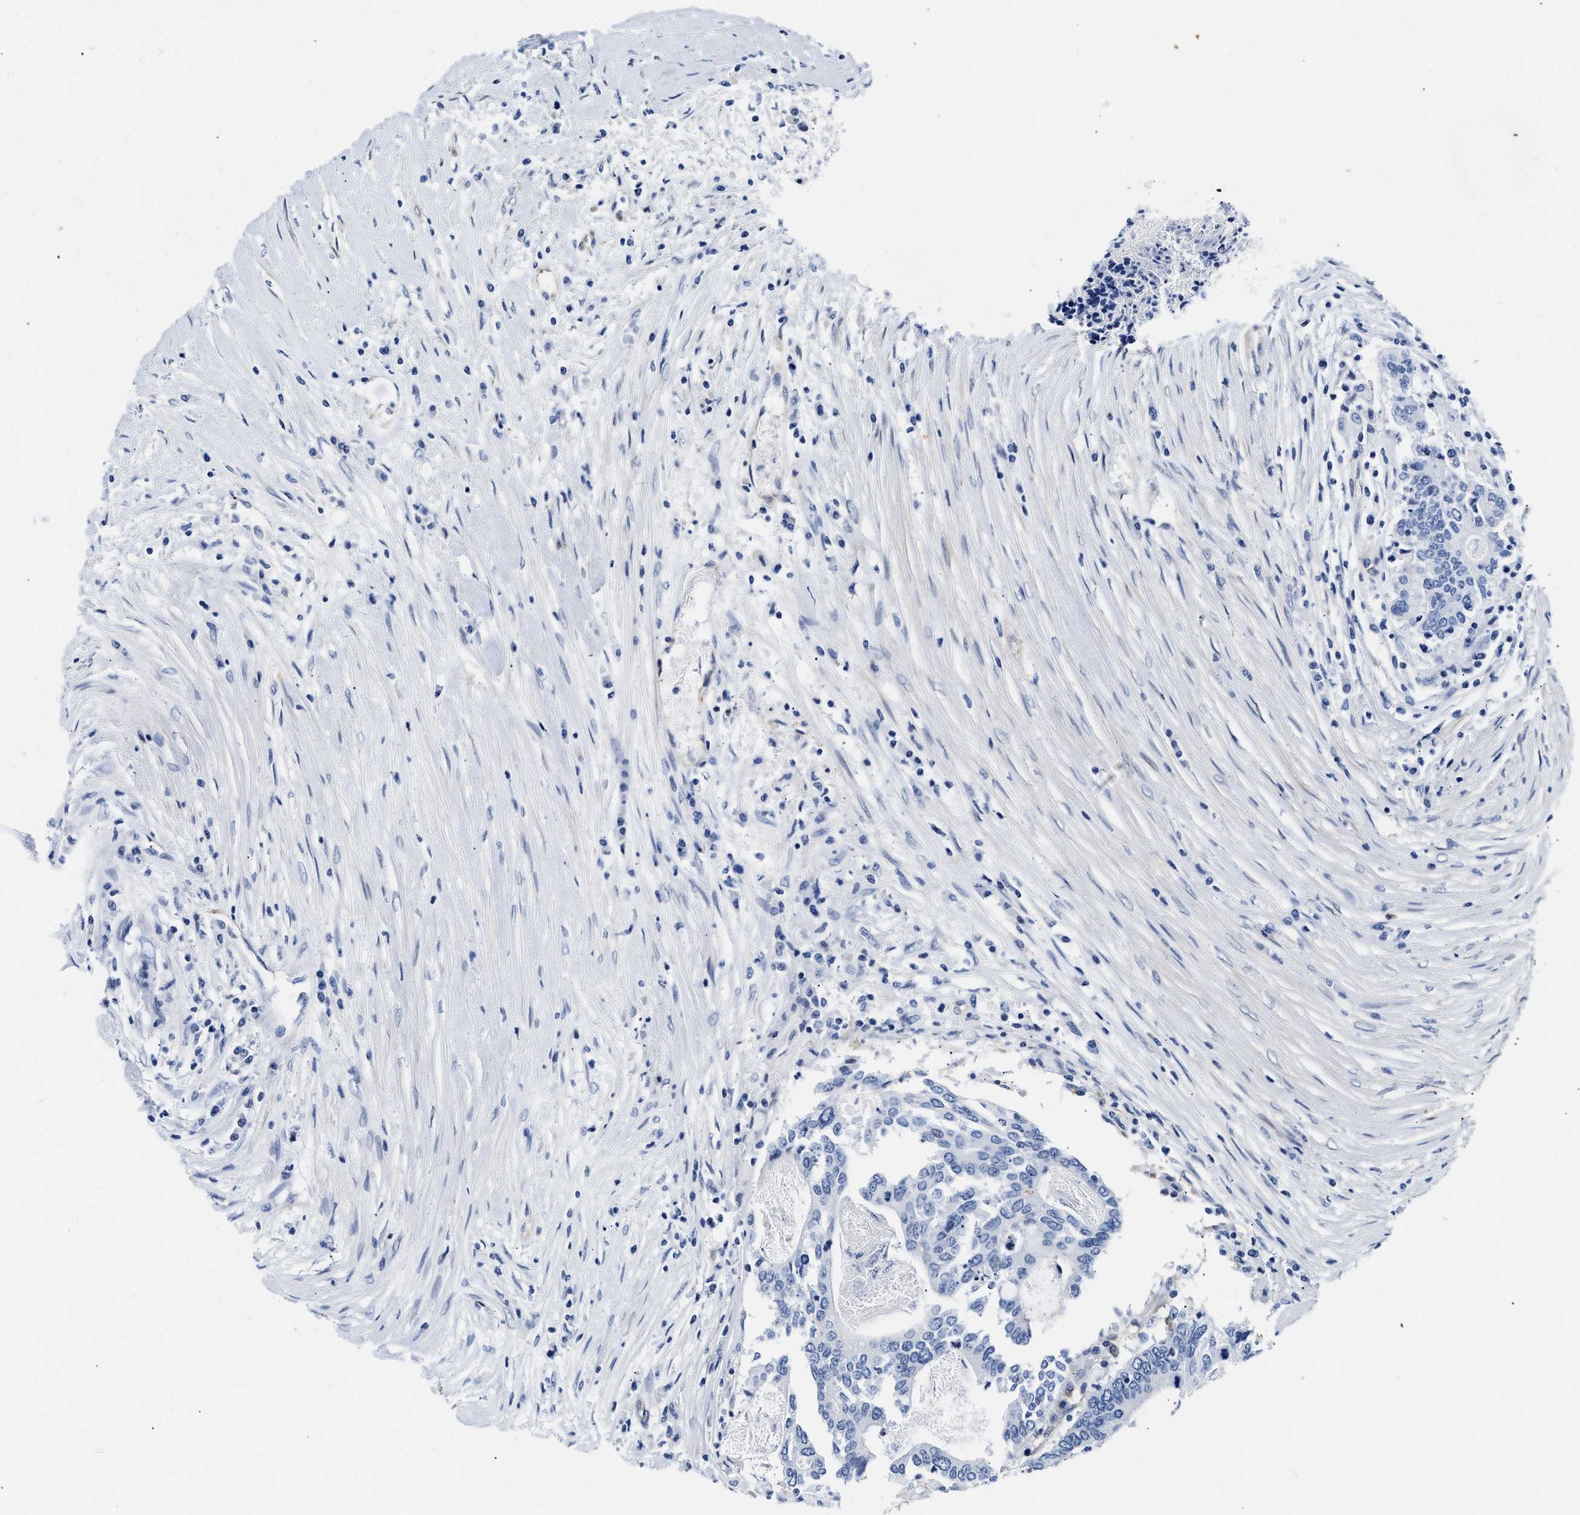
{"staining": {"intensity": "negative", "quantity": "none", "location": "none"}, "tissue": "colorectal cancer", "cell_type": "Tumor cells", "image_type": "cancer", "snomed": [{"axis": "morphology", "description": "Adenocarcinoma, NOS"}, {"axis": "topography", "description": "Rectum"}], "caption": "The photomicrograph shows no staining of tumor cells in colorectal adenocarcinoma.", "gene": "TRIM29", "patient": {"sex": "male", "age": 63}}